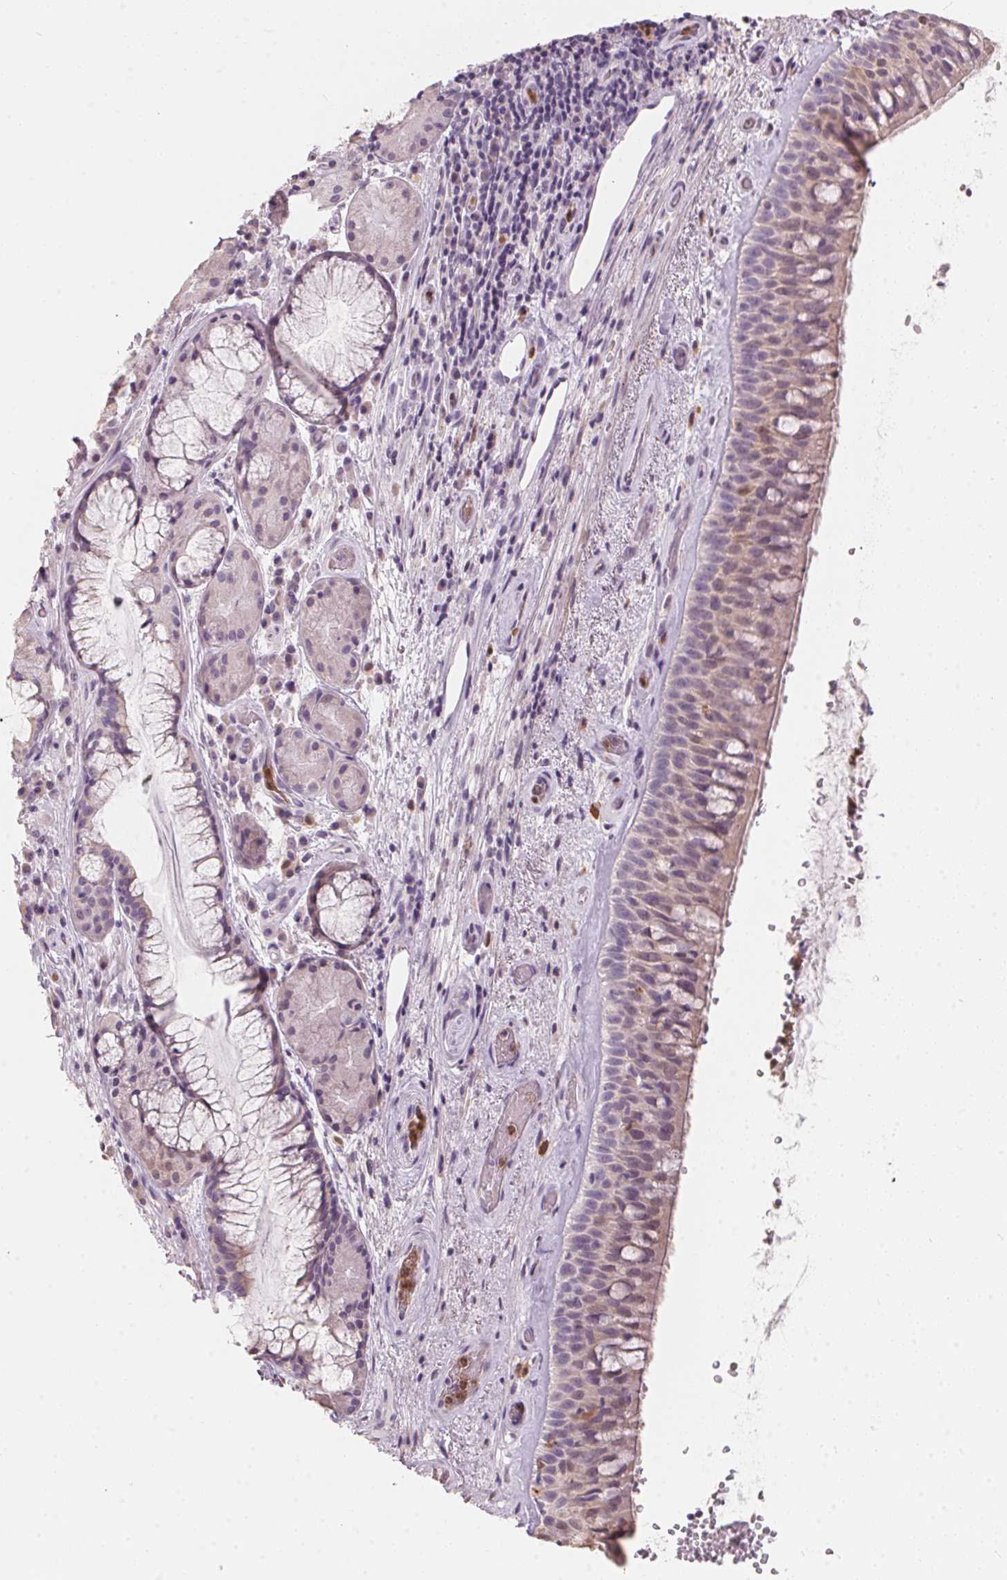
{"staining": {"intensity": "weak", "quantity": "25%-75%", "location": "cytoplasmic/membranous"}, "tissue": "bronchus", "cell_type": "Respiratory epithelial cells", "image_type": "normal", "snomed": [{"axis": "morphology", "description": "Normal tissue, NOS"}, {"axis": "topography", "description": "Bronchus"}], "caption": "Immunohistochemical staining of unremarkable human bronchus shows low levels of weak cytoplasmic/membranous positivity in about 25%-75% of respiratory epithelial cells. (brown staining indicates protein expression, while blue staining denotes nuclei).", "gene": "SERPINB1", "patient": {"sex": "male", "age": 48}}